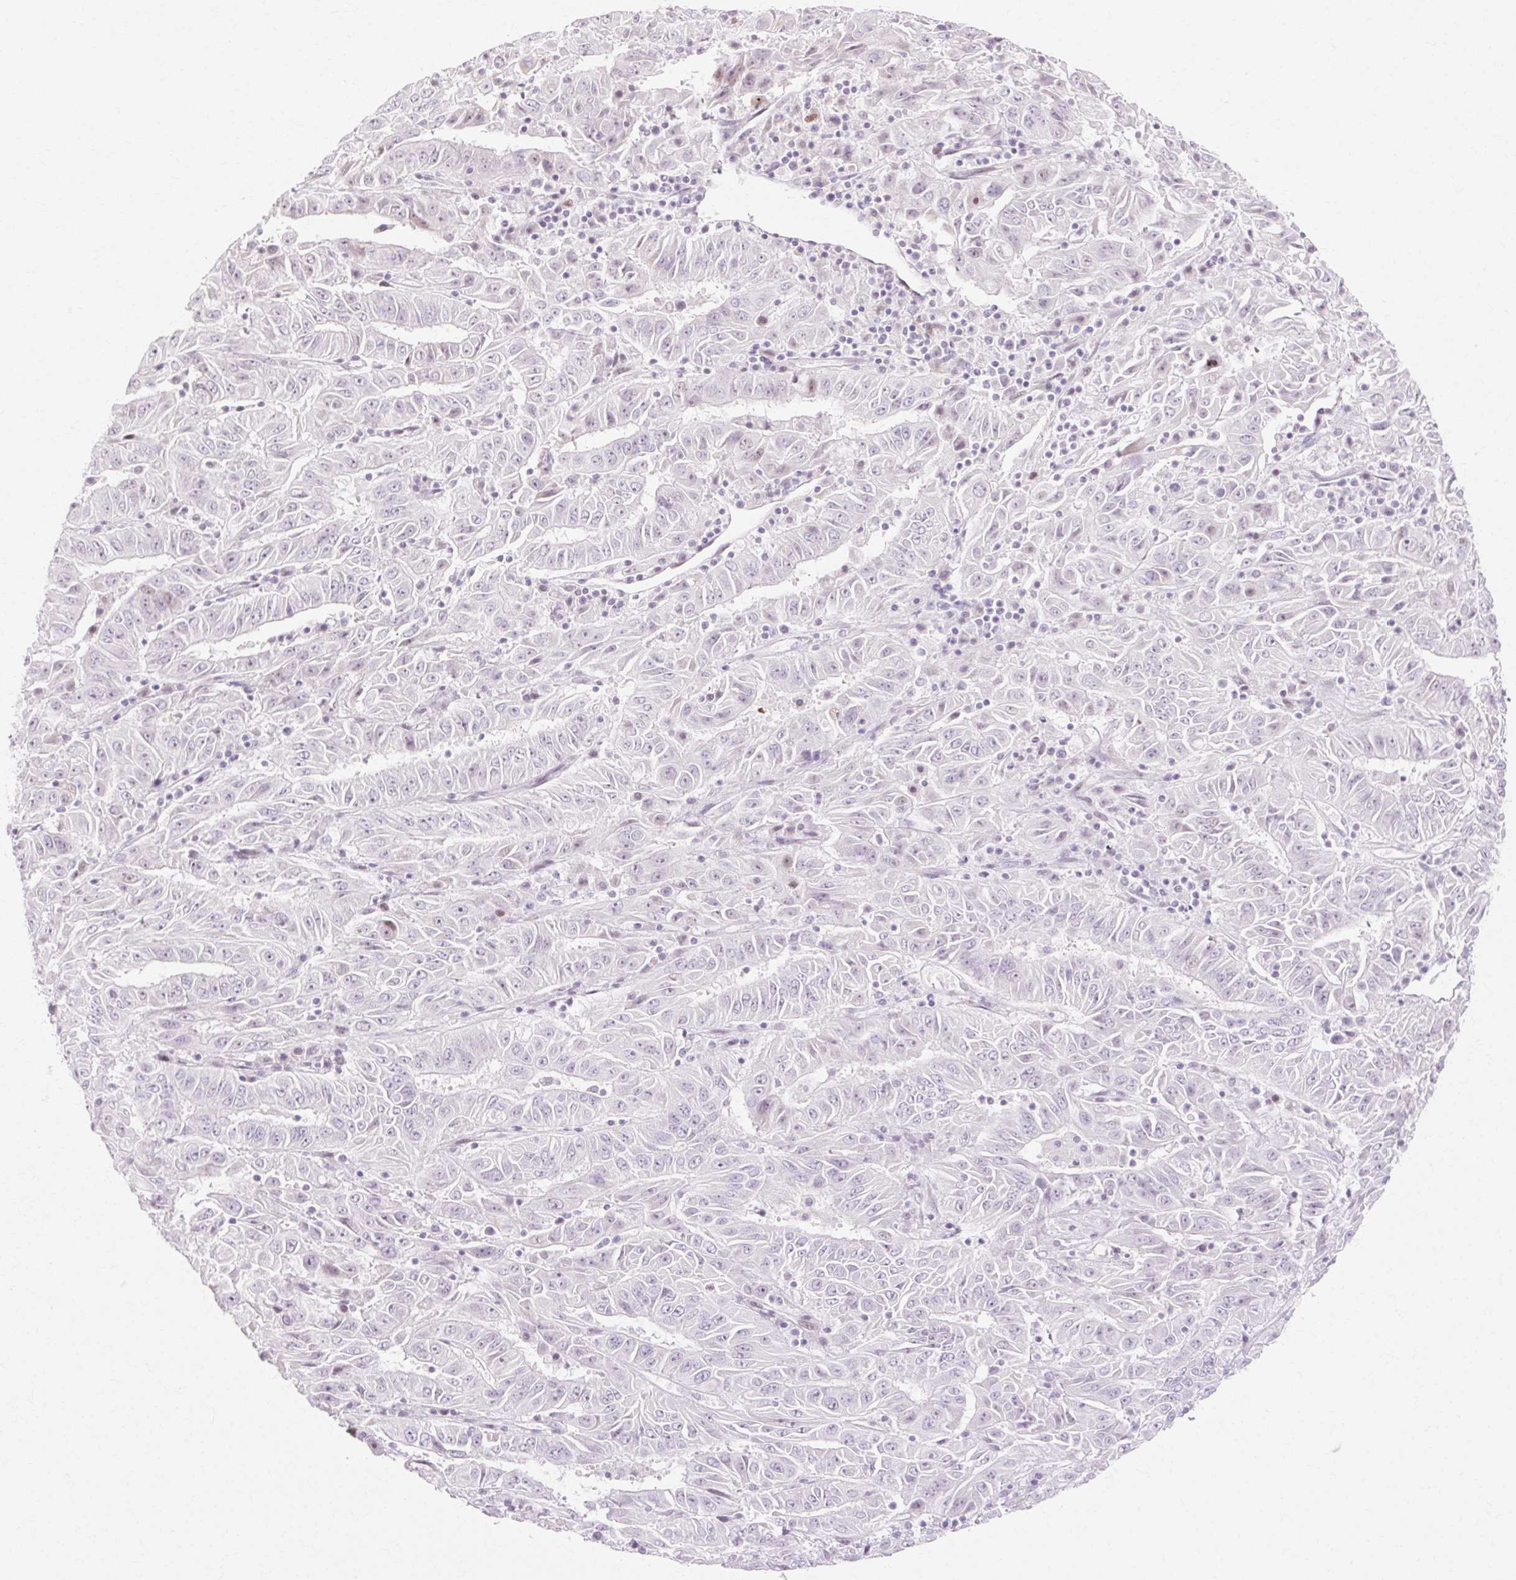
{"staining": {"intensity": "negative", "quantity": "none", "location": "none"}, "tissue": "pancreatic cancer", "cell_type": "Tumor cells", "image_type": "cancer", "snomed": [{"axis": "morphology", "description": "Adenocarcinoma, NOS"}, {"axis": "topography", "description": "Pancreas"}], "caption": "High power microscopy photomicrograph of an immunohistochemistry photomicrograph of pancreatic cancer (adenocarcinoma), revealing no significant expression in tumor cells.", "gene": "C3orf49", "patient": {"sex": "male", "age": 63}}